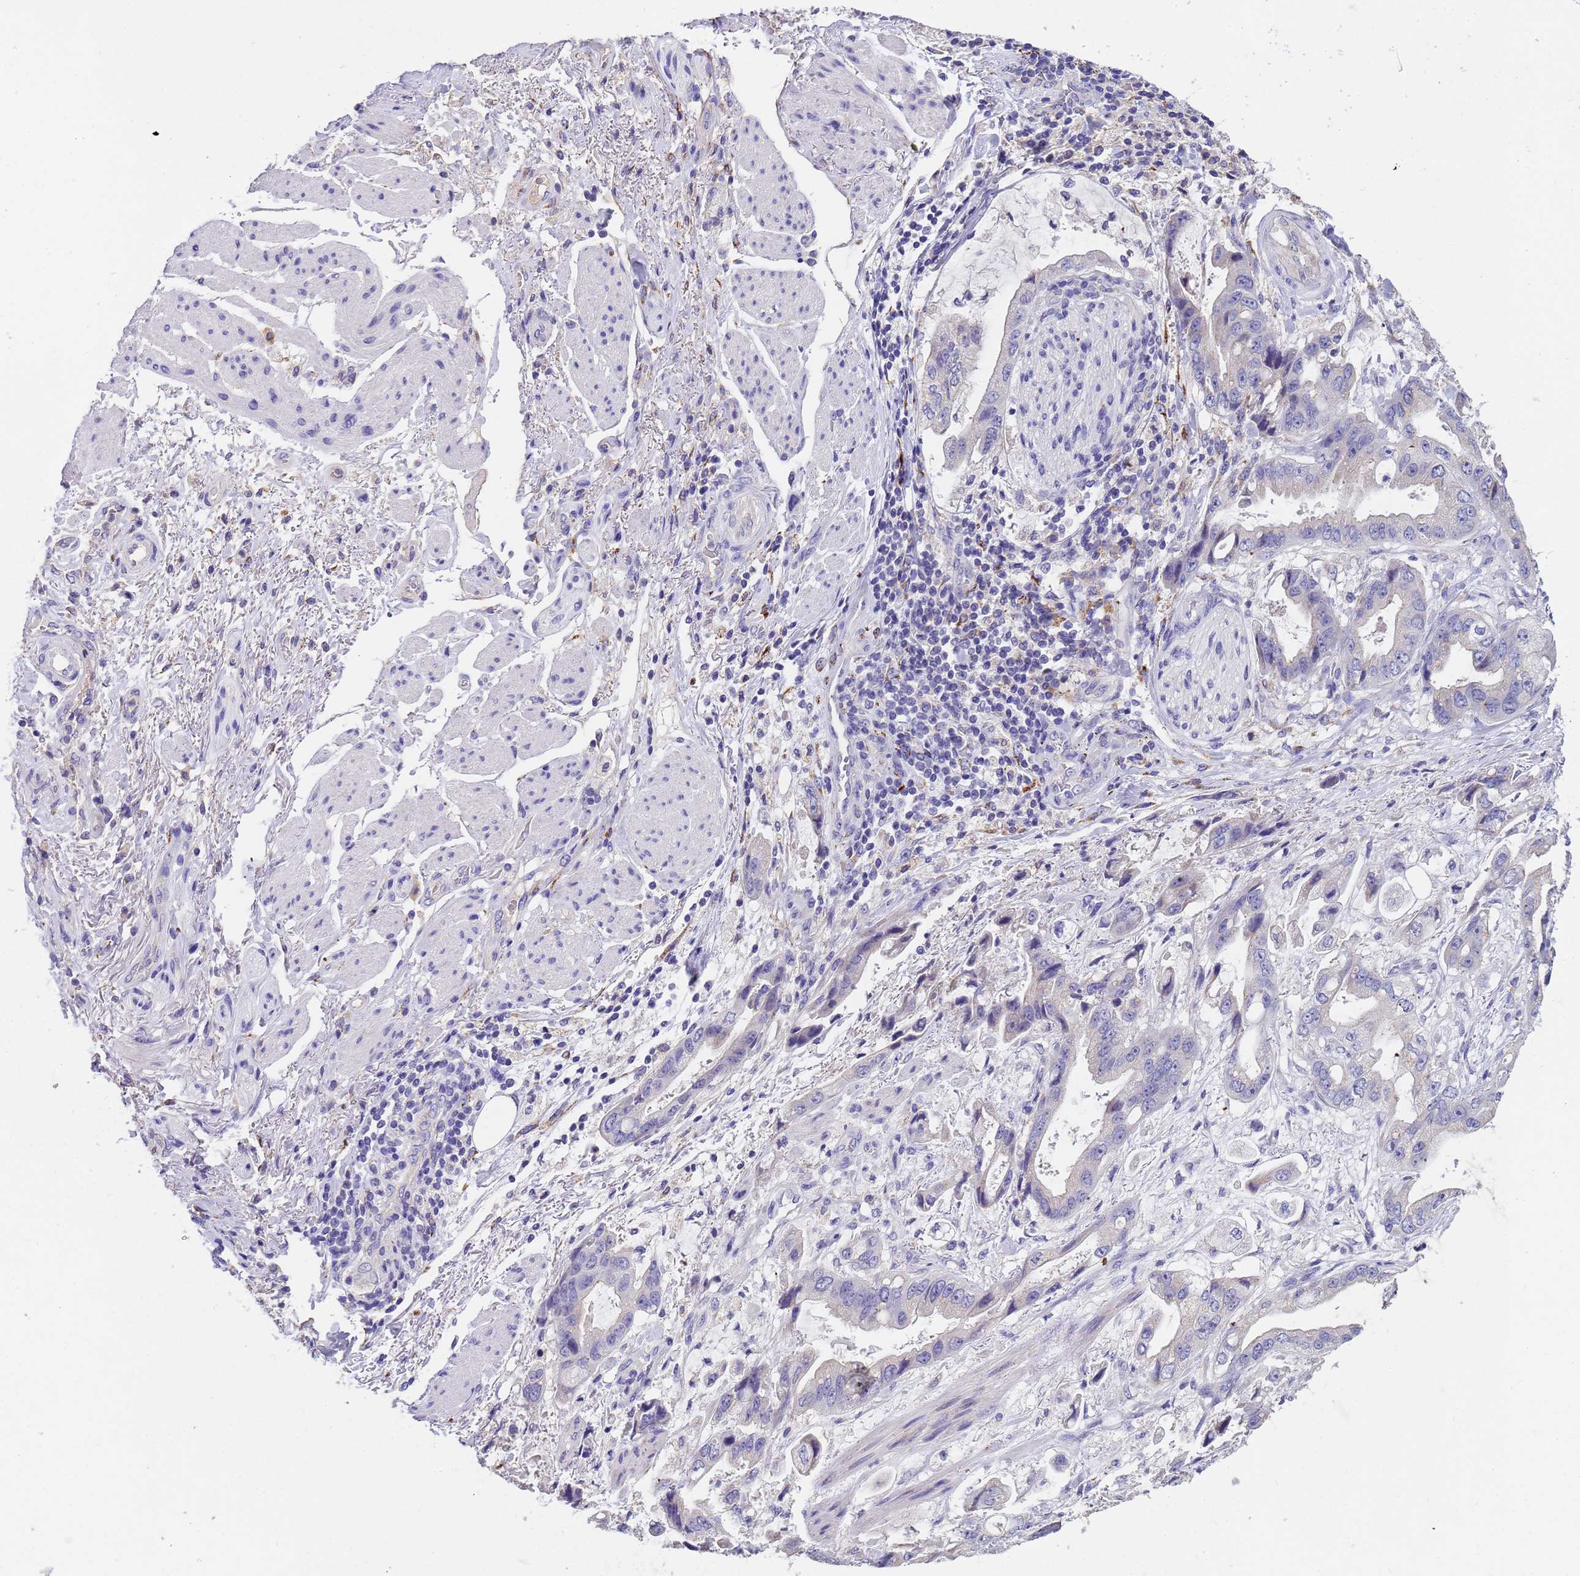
{"staining": {"intensity": "negative", "quantity": "none", "location": "none"}, "tissue": "stomach cancer", "cell_type": "Tumor cells", "image_type": "cancer", "snomed": [{"axis": "morphology", "description": "Adenocarcinoma, NOS"}, {"axis": "topography", "description": "Stomach"}], "caption": "Immunohistochemical staining of stomach cancer (adenocarcinoma) demonstrates no significant positivity in tumor cells.", "gene": "SLC24A3", "patient": {"sex": "male", "age": 62}}